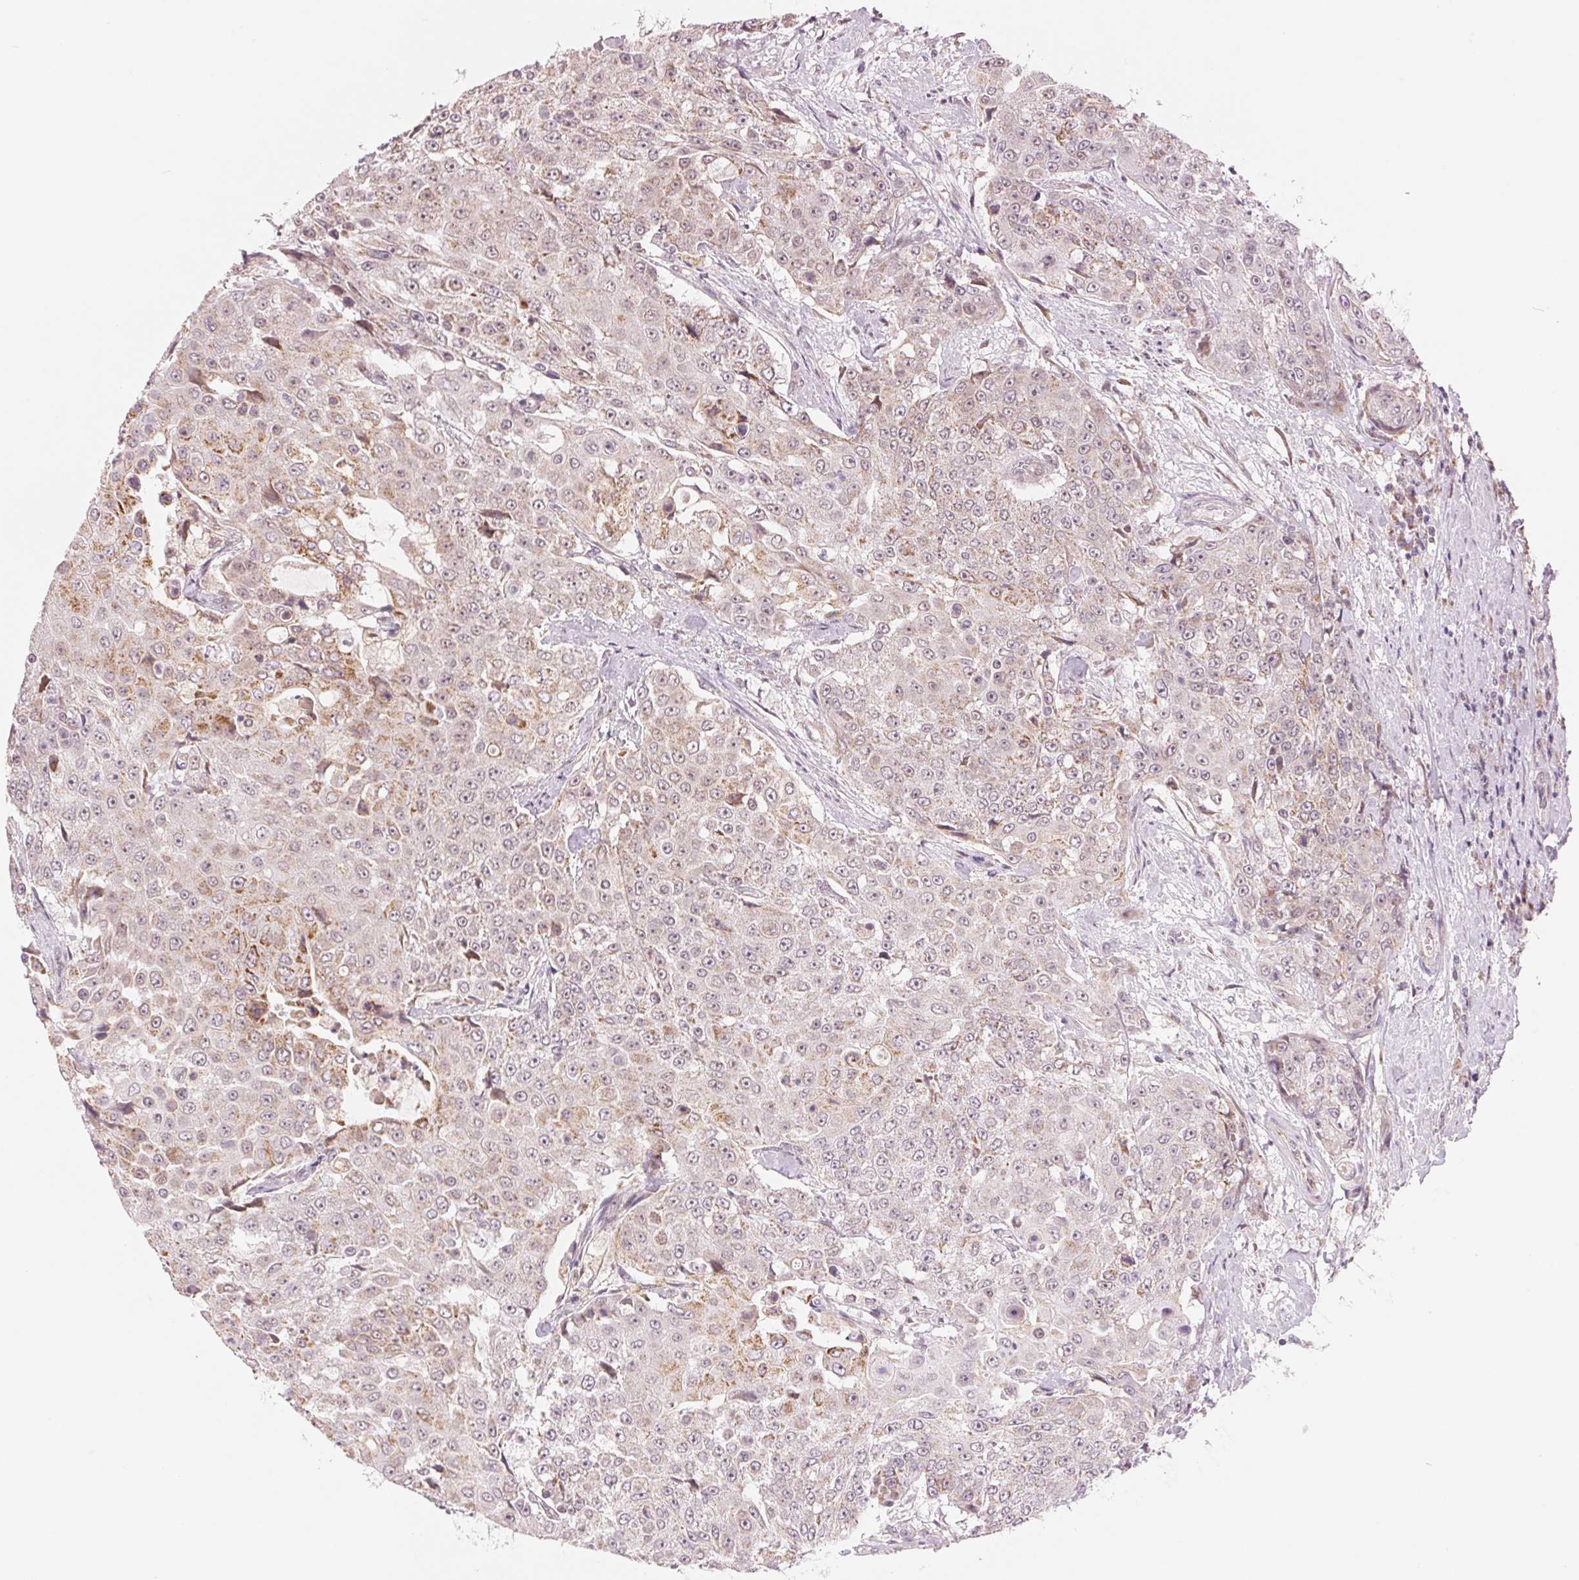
{"staining": {"intensity": "weak", "quantity": "<25%", "location": "cytoplasmic/membranous,nuclear"}, "tissue": "urothelial cancer", "cell_type": "Tumor cells", "image_type": "cancer", "snomed": [{"axis": "morphology", "description": "Urothelial carcinoma, High grade"}, {"axis": "topography", "description": "Urinary bladder"}], "caption": "Urothelial carcinoma (high-grade) was stained to show a protein in brown. There is no significant expression in tumor cells.", "gene": "ARHGAP32", "patient": {"sex": "female", "age": 63}}